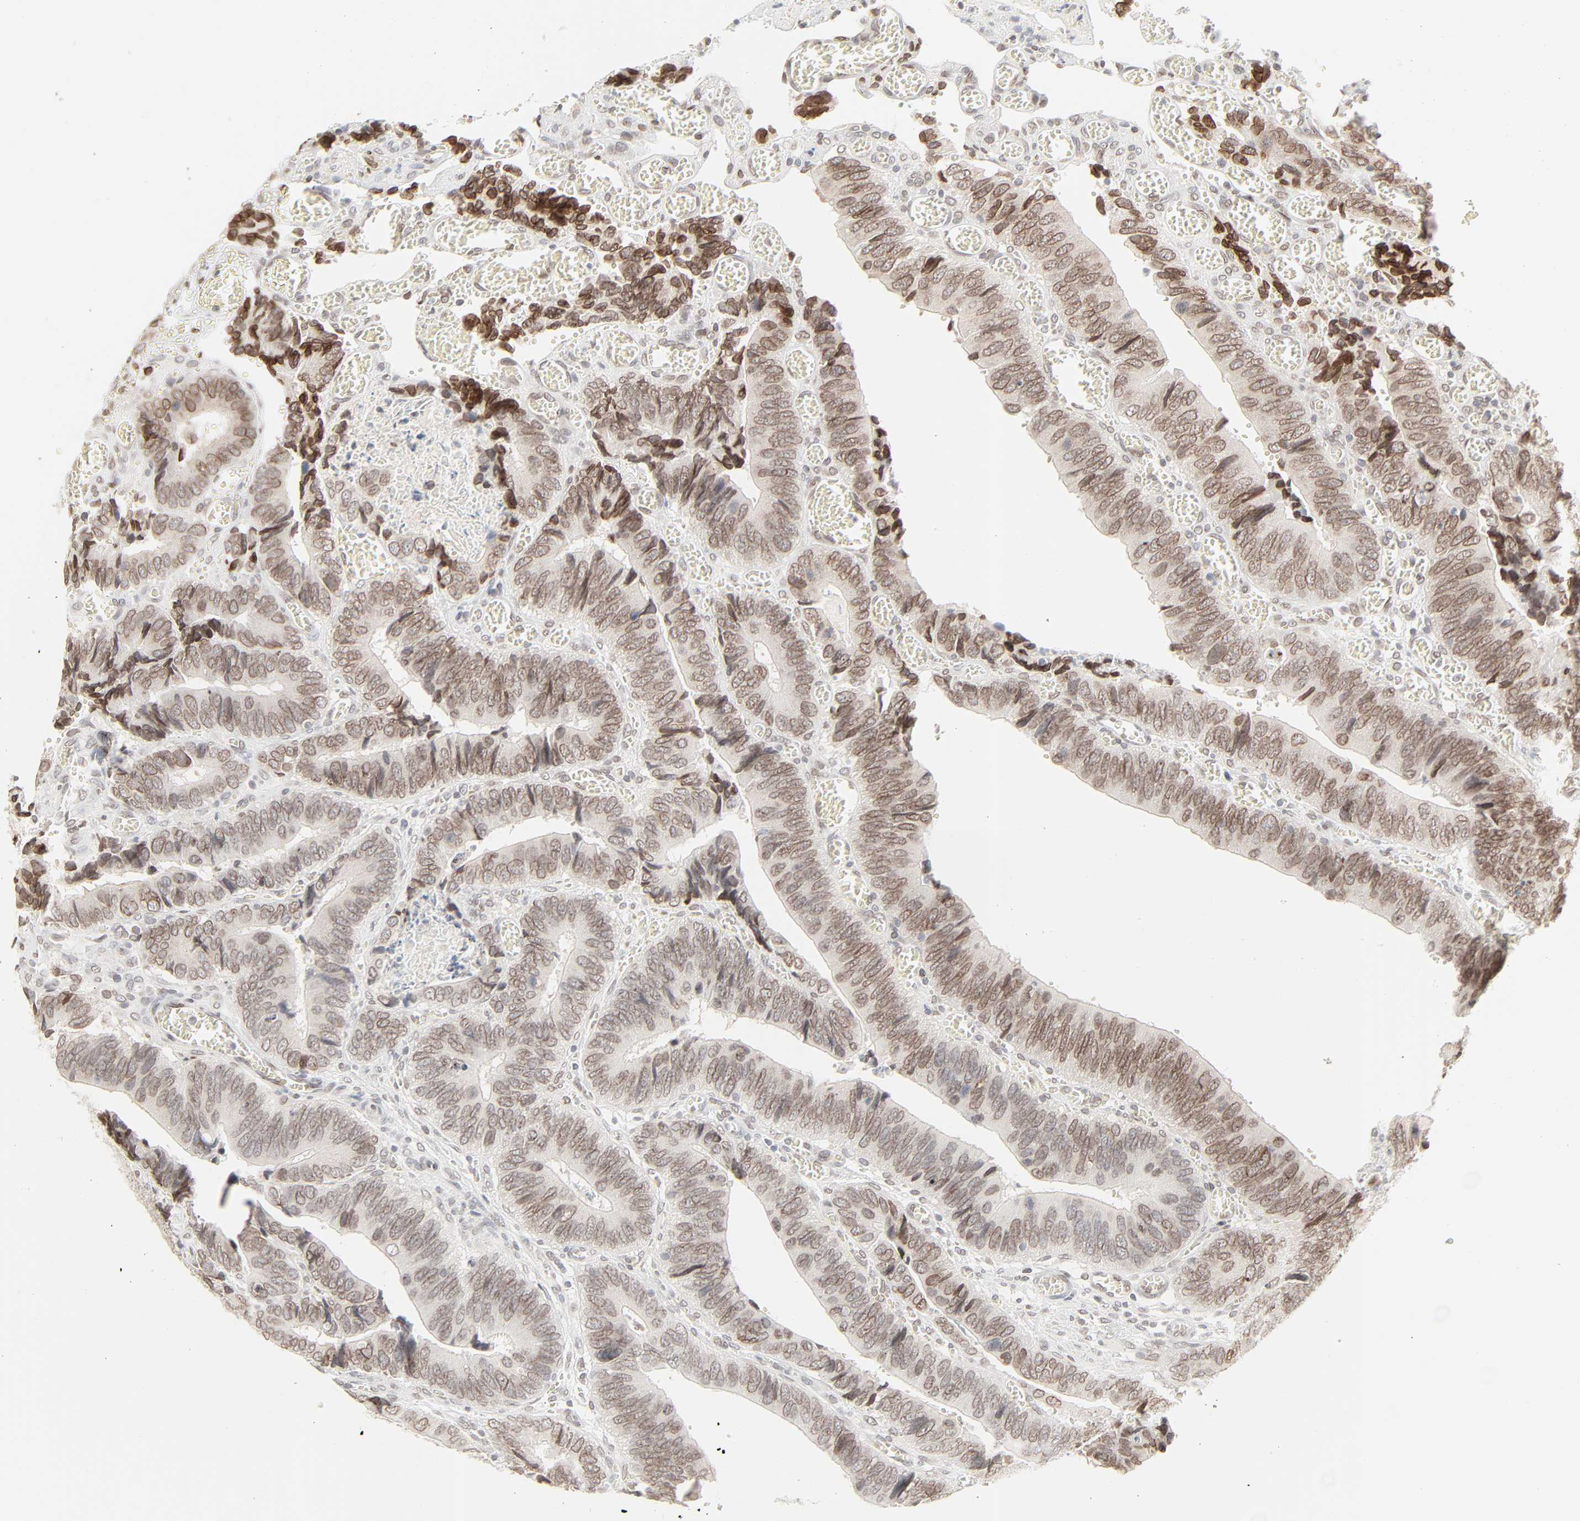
{"staining": {"intensity": "moderate", "quantity": ">75%", "location": "cytoplasmic/membranous,nuclear"}, "tissue": "colorectal cancer", "cell_type": "Tumor cells", "image_type": "cancer", "snomed": [{"axis": "morphology", "description": "Adenocarcinoma, NOS"}, {"axis": "topography", "description": "Colon"}], "caption": "IHC staining of adenocarcinoma (colorectal), which shows medium levels of moderate cytoplasmic/membranous and nuclear positivity in approximately >75% of tumor cells indicating moderate cytoplasmic/membranous and nuclear protein positivity. The staining was performed using DAB (3,3'-diaminobenzidine) (brown) for protein detection and nuclei were counterstained in hematoxylin (blue).", "gene": "MAD1L1", "patient": {"sex": "male", "age": 72}}